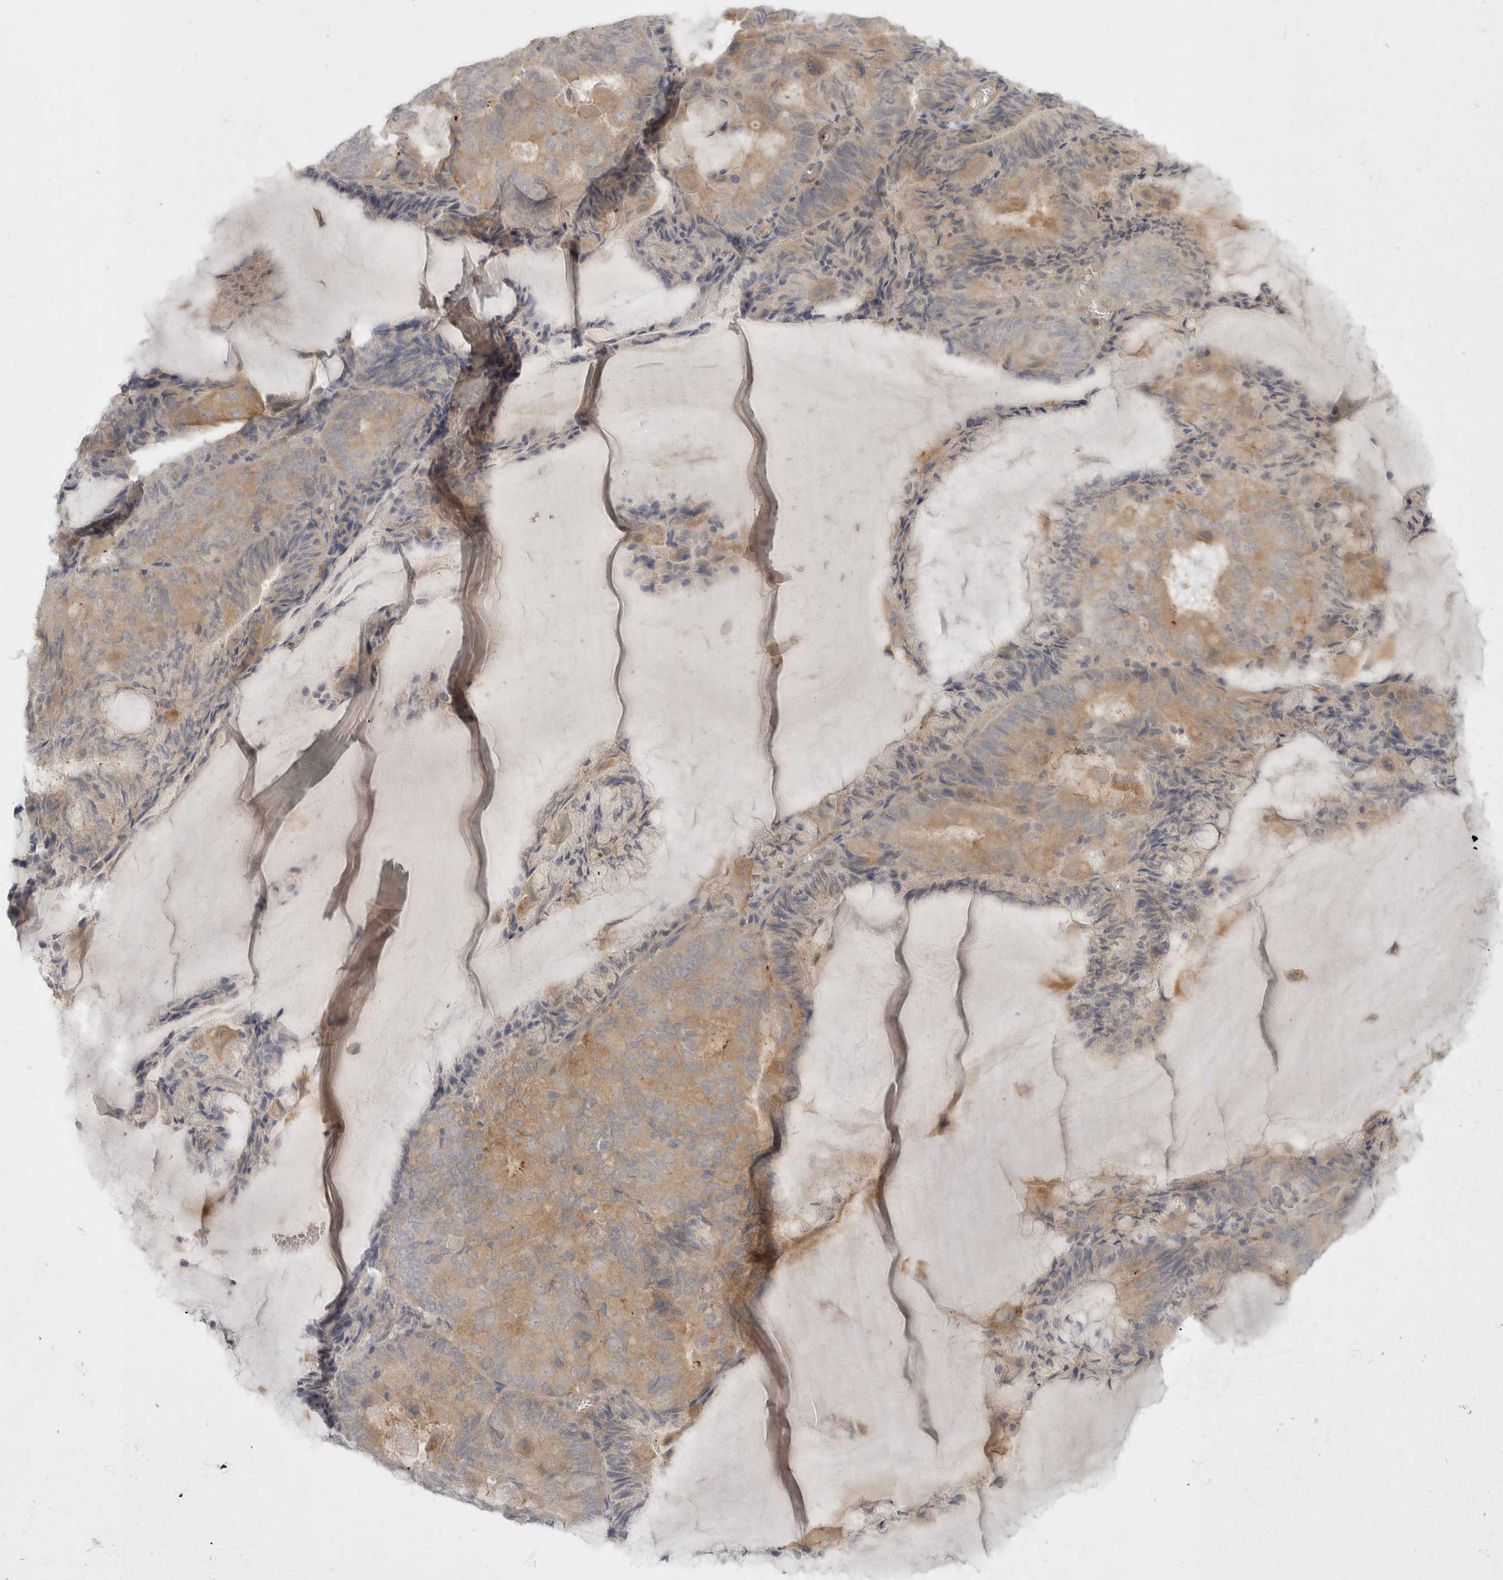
{"staining": {"intensity": "weak", "quantity": "25%-75%", "location": "cytoplasmic/membranous"}, "tissue": "endometrial cancer", "cell_type": "Tumor cells", "image_type": "cancer", "snomed": [{"axis": "morphology", "description": "Adenocarcinoma, NOS"}, {"axis": "topography", "description": "Endometrium"}], "caption": "DAB (3,3'-diaminobenzidine) immunohistochemical staining of human adenocarcinoma (endometrial) reveals weak cytoplasmic/membranous protein expression in about 25%-75% of tumor cells.", "gene": "TOM1L2", "patient": {"sex": "female", "age": 81}}